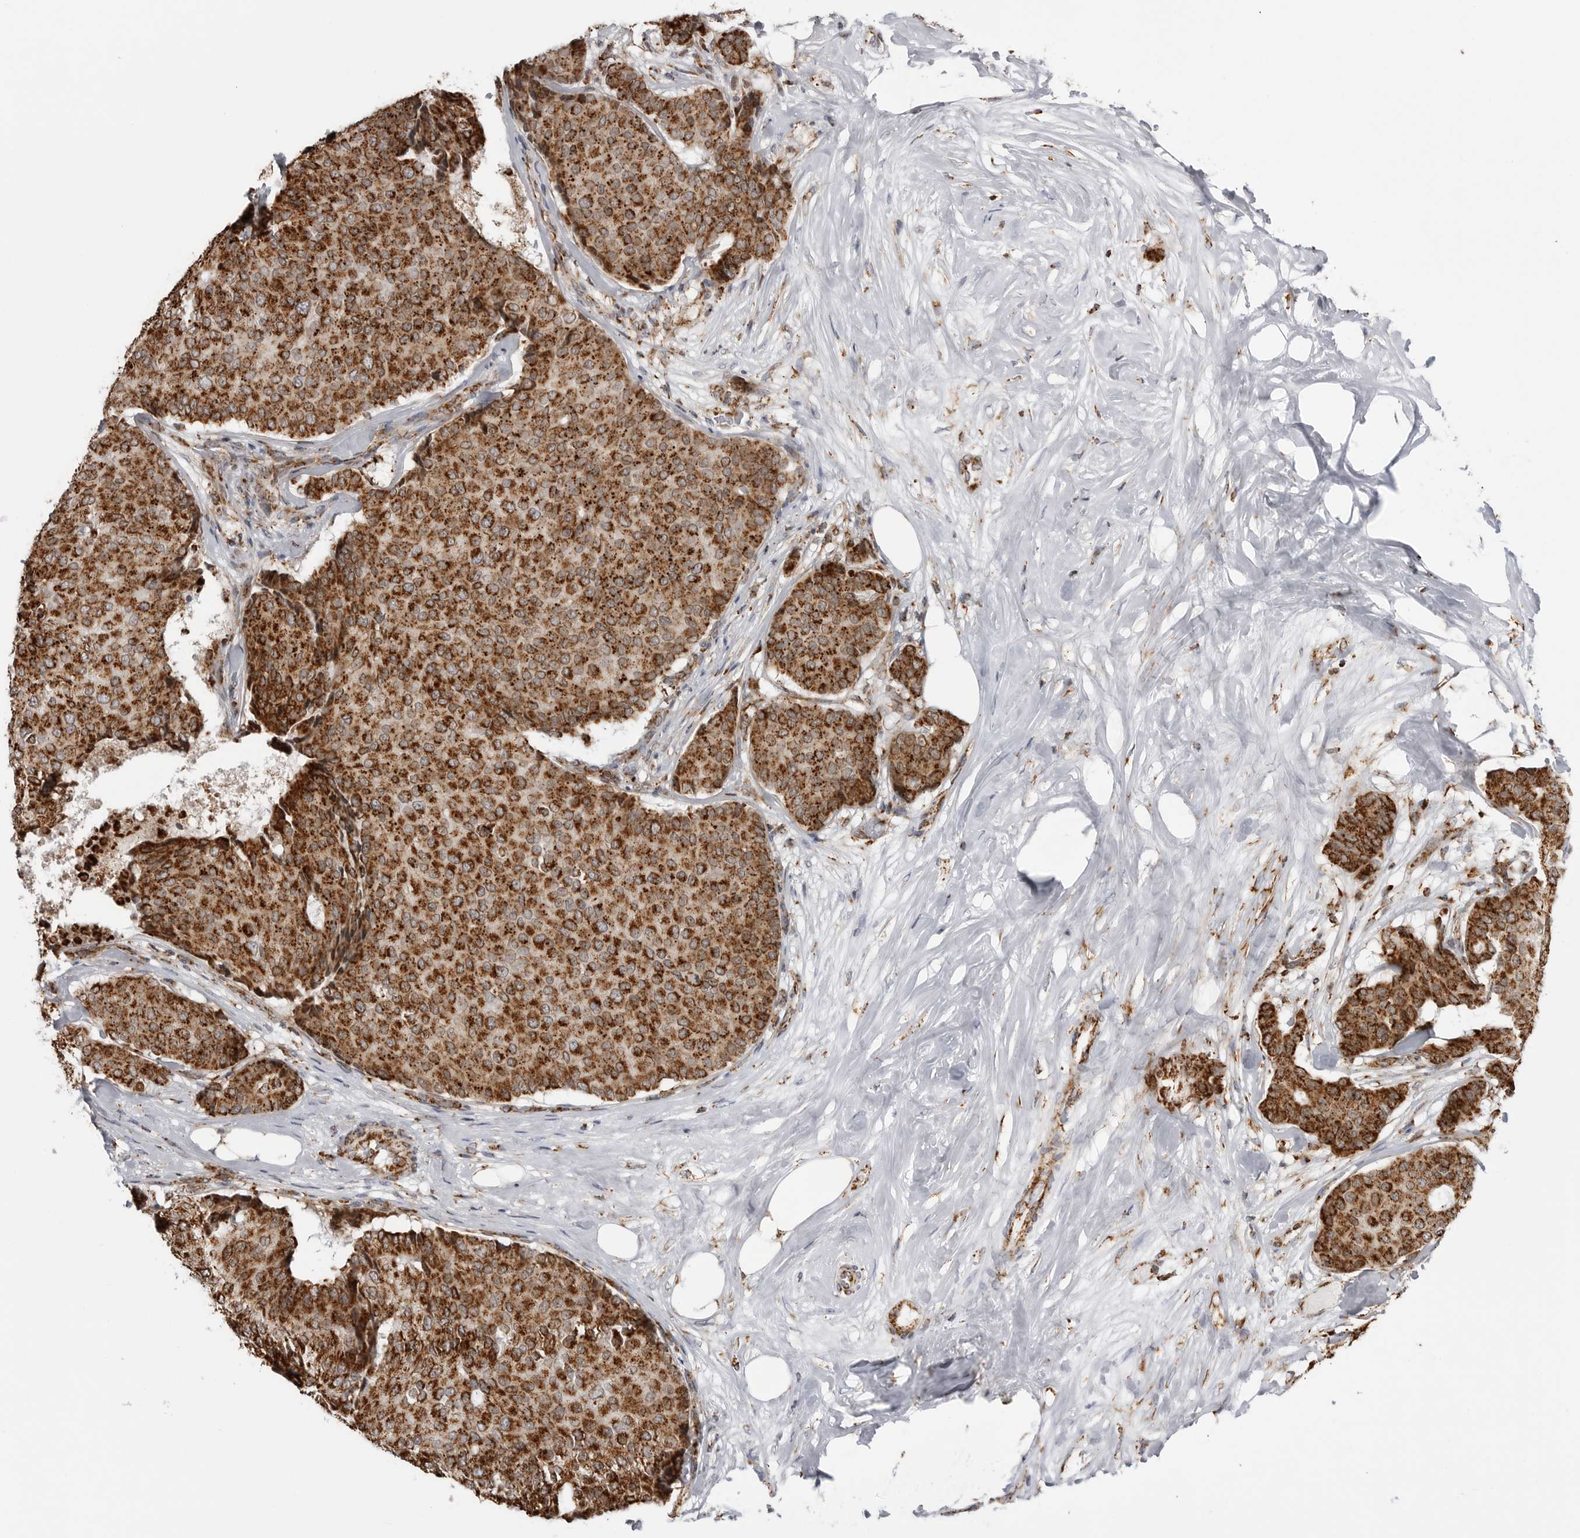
{"staining": {"intensity": "strong", "quantity": ">75%", "location": "cytoplasmic/membranous"}, "tissue": "breast cancer", "cell_type": "Tumor cells", "image_type": "cancer", "snomed": [{"axis": "morphology", "description": "Duct carcinoma"}, {"axis": "topography", "description": "Breast"}], "caption": "Strong cytoplasmic/membranous positivity is identified in approximately >75% of tumor cells in invasive ductal carcinoma (breast).", "gene": "COX5A", "patient": {"sex": "female", "age": 75}}